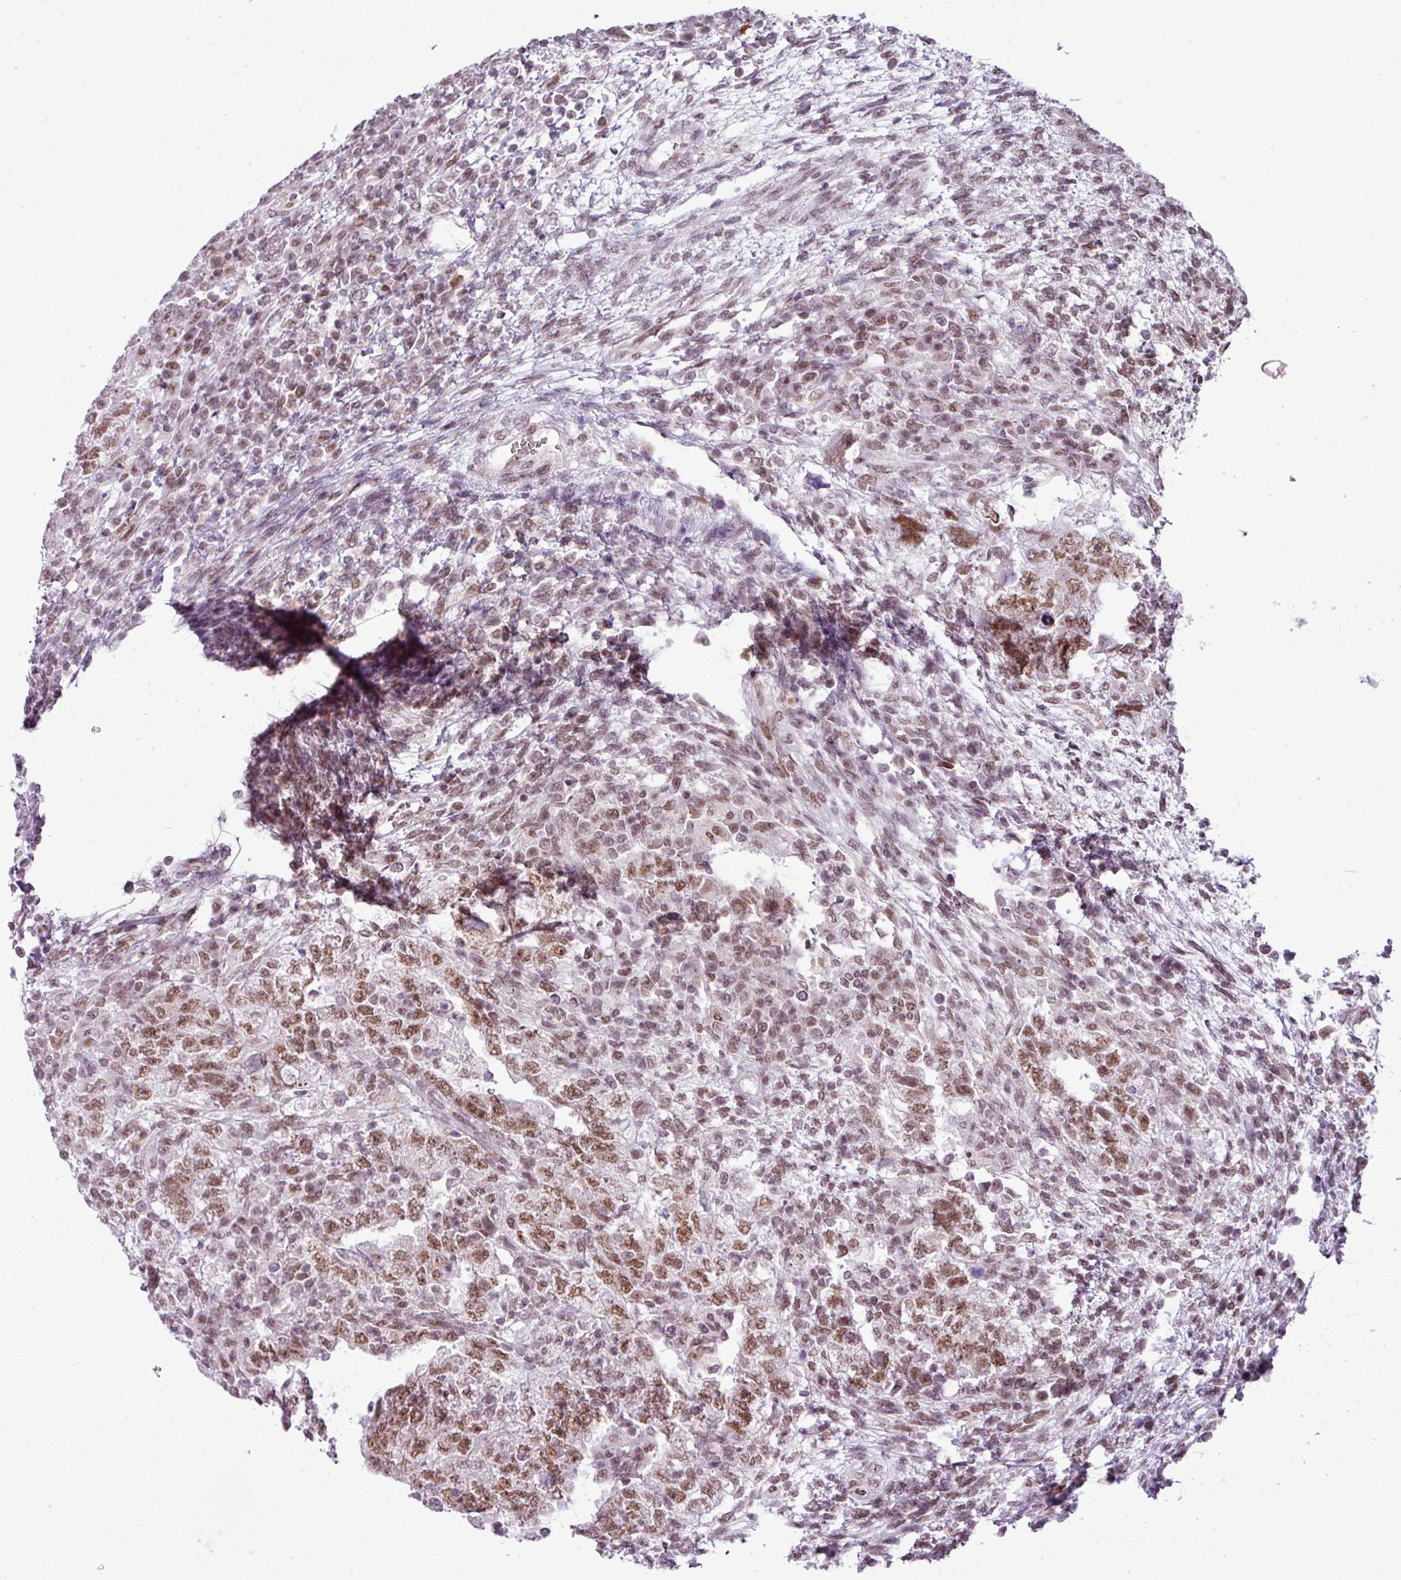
{"staining": {"intensity": "moderate", "quantity": ">75%", "location": "nuclear"}, "tissue": "testis cancer", "cell_type": "Tumor cells", "image_type": "cancer", "snomed": [{"axis": "morphology", "description": "Carcinoma, Embryonal, NOS"}, {"axis": "topography", "description": "Testis"}], "caption": "Immunohistochemical staining of testis cancer demonstrates medium levels of moderate nuclear protein expression in about >75% of tumor cells. (DAB (3,3'-diaminobenzidine) = brown stain, brightfield microscopy at high magnification).", "gene": "ARL6IP4", "patient": {"sex": "male", "age": 26}}